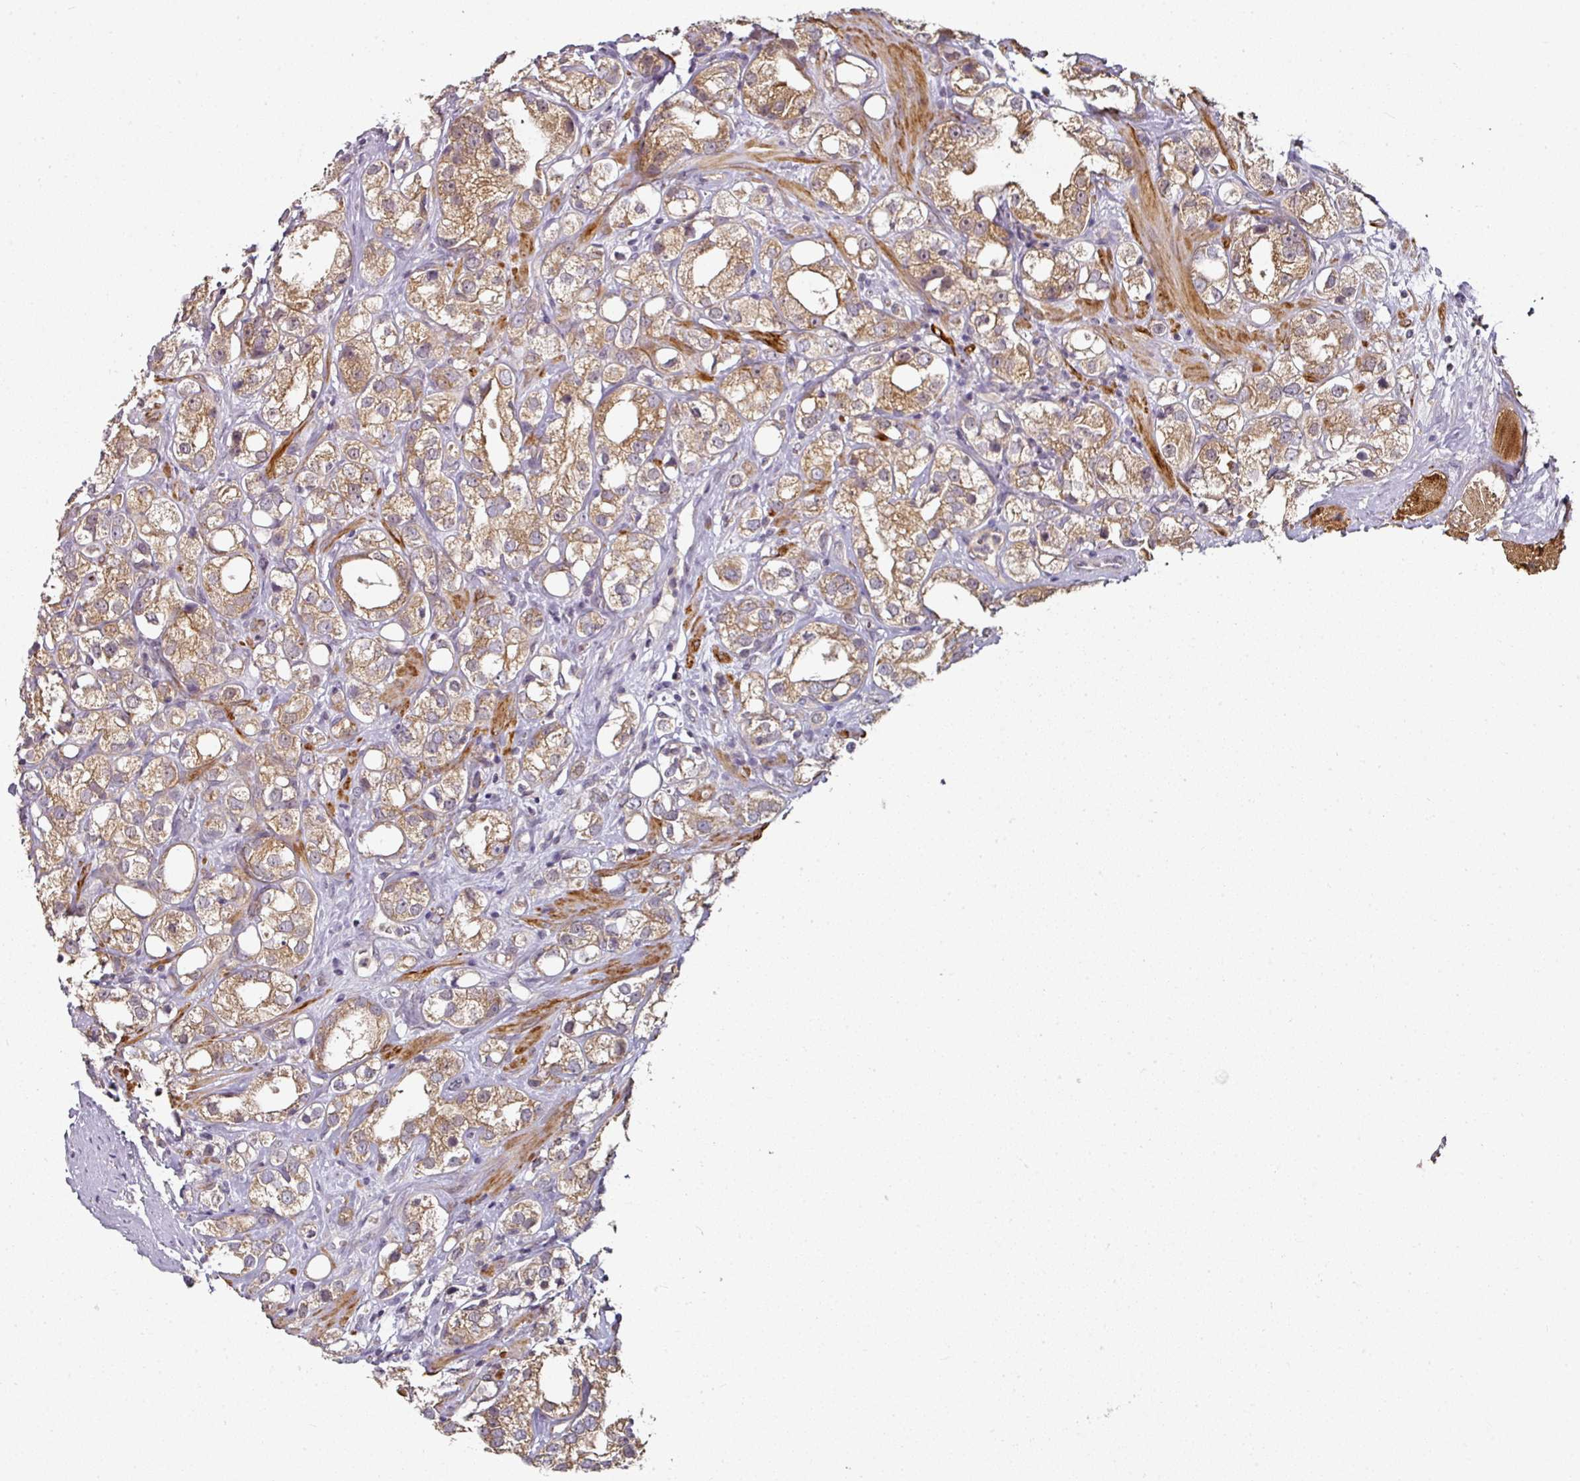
{"staining": {"intensity": "weak", "quantity": ">75%", "location": "cytoplasmic/membranous"}, "tissue": "prostate cancer", "cell_type": "Tumor cells", "image_type": "cancer", "snomed": [{"axis": "morphology", "description": "Adenocarcinoma, NOS"}, {"axis": "topography", "description": "Prostate"}], "caption": "Tumor cells show low levels of weak cytoplasmic/membranous expression in approximately >75% of cells in prostate adenocarcinoma.", "gene": "MAP2K2", "patient": {"sex": "male", "age": 79}}